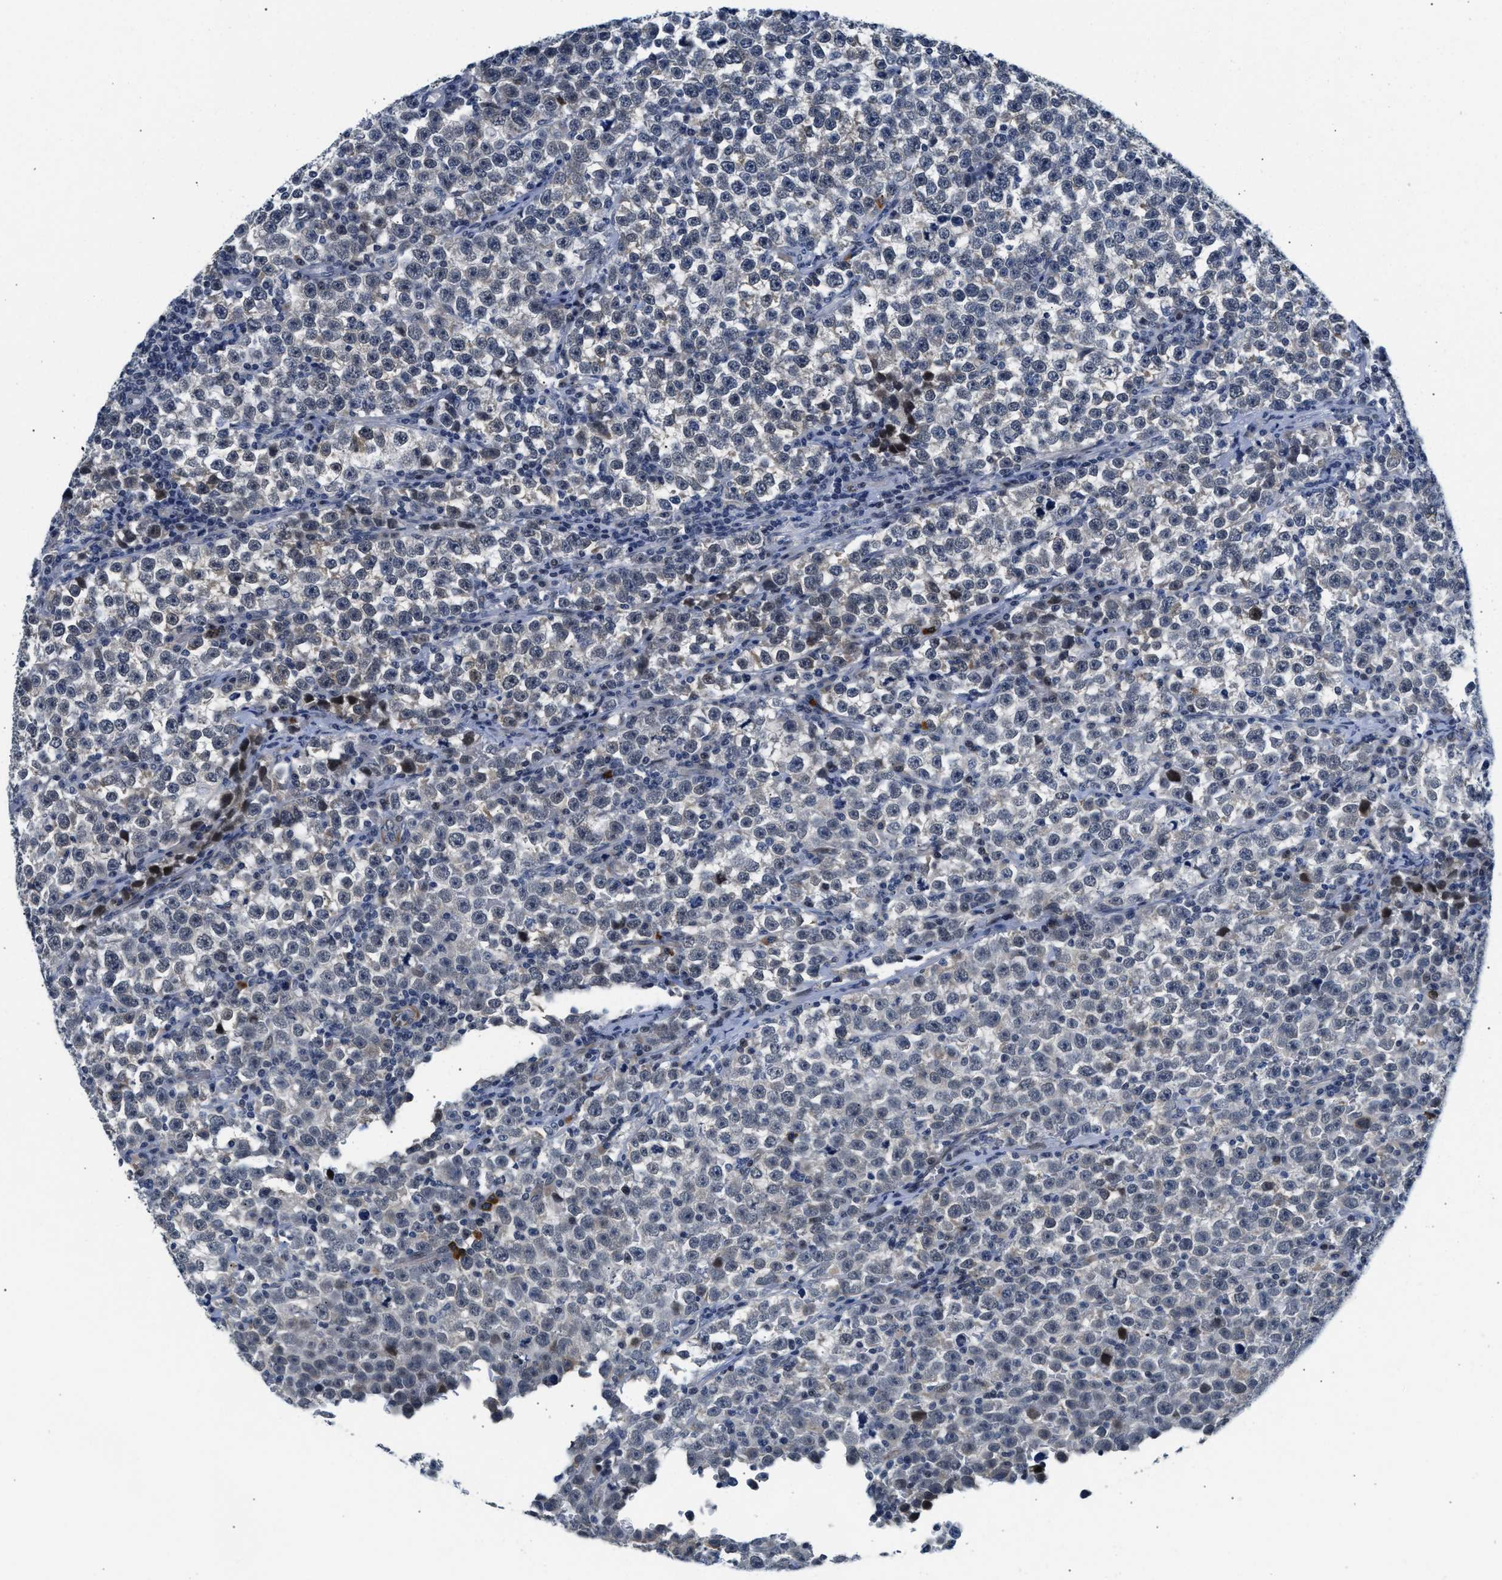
{"staining": {"intensity": "negative", "quantity": "none", "location": "none"}, "tissue": "testis cancer", "cell_type": "Tumor cells", "image_type": "cancer", "snomed": [{"axis": "morphology", "description": "Seminoma, NOS"}, {"axis": "topography", "description": "Testis"}], "caption": "Tumor cells show no significant protein expression in seminoma (testis). (Brightfield microscopy of DAB immunohistochemistry at high magnification).", "gene": "PPM1H", "patient": {"sex": "male", "age": 43}}